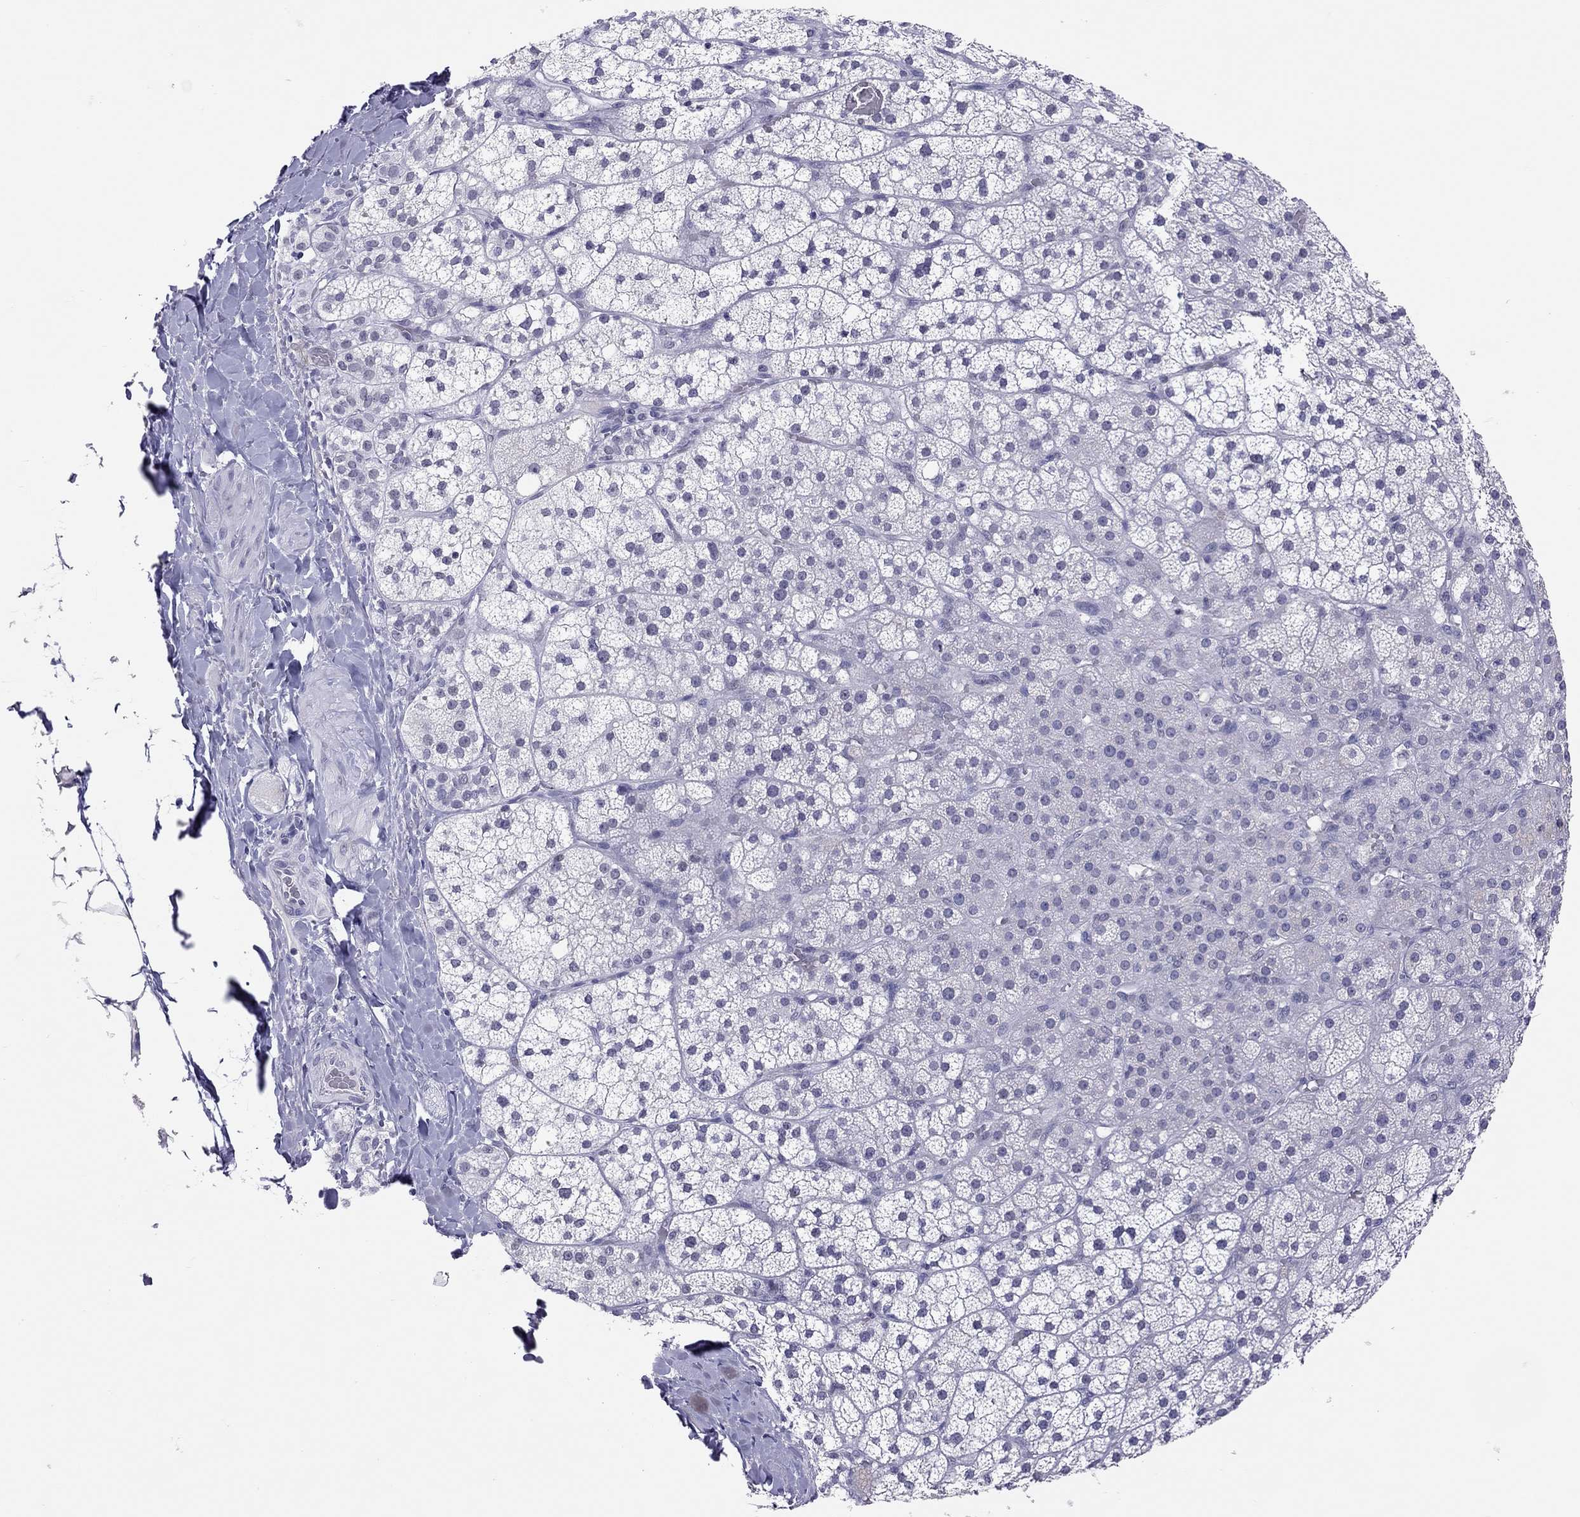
{"staining": {"intensity": "negative", "quantity": "none", "location": "none"}, "tissue": "adrenal gland", "cell_type": "Glandular cells", "image_type": "normal", "snomed": [{"axis": "morphology", "description": "Normal tissue, NOS"}, {"axis": "topography", "description": "Adrenal gland"}], "caption": "Image shows no significant protein staining in glandular cells of benign adrenal gland.", "gene": "JHY", "patient": {"sex": "male", "age": 53}}